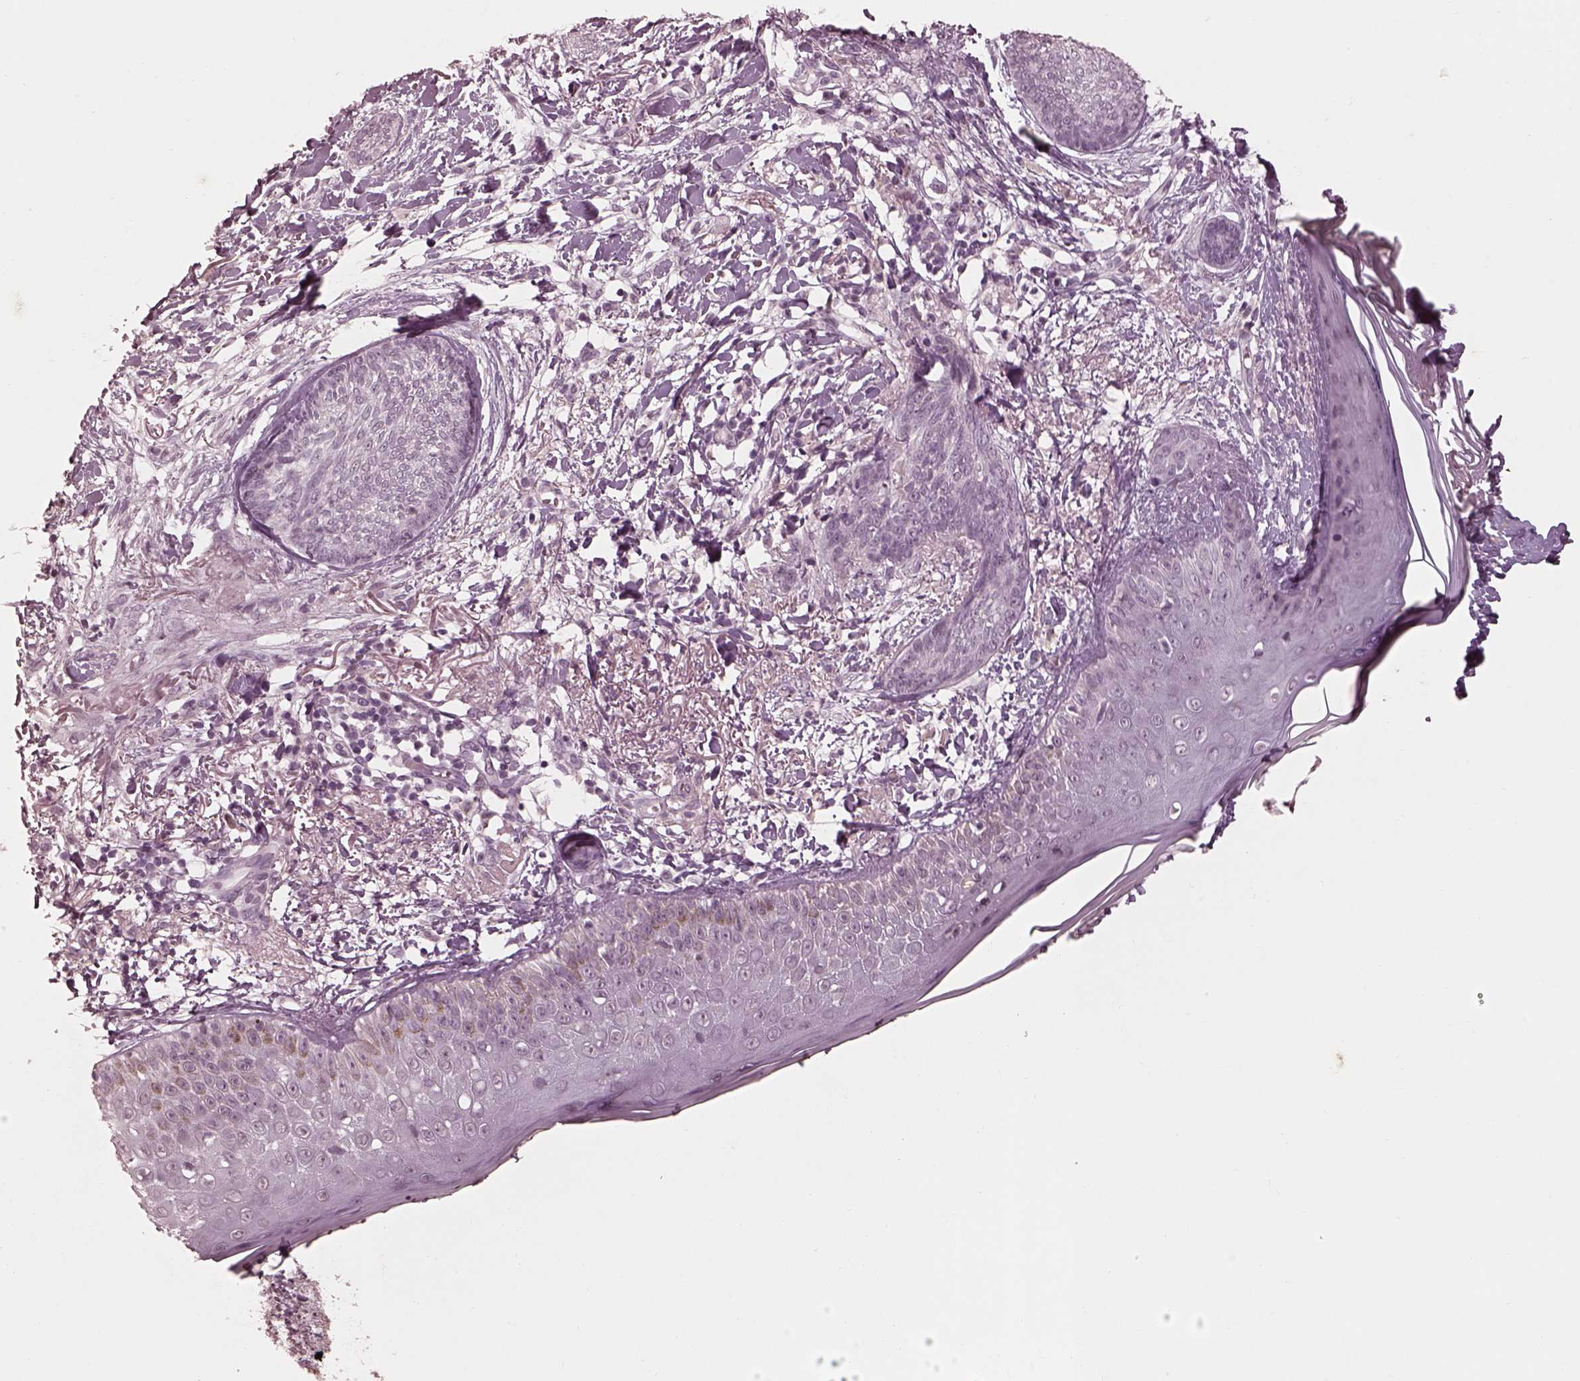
{"staining": {"intensity": "negative", "quantity": "none", "location": "none"}, "tissue": "skin cancer", "cell_type": "Tumor cells", "image_type": "cancer", "snomed": [{"axis": "morphology", "description": "Normal tissue, NOS"}, {"axis": "morphology", "description": "Basal cell carcinoma"}, {"axis": "topography", "description": "Skin"}], "caption": "An image of human skin cancer (basal cell carcinoma) is negative for staining in tumor cells.", "gene": "KCNA2", "patient": {"sex": "male", "age": 84}}